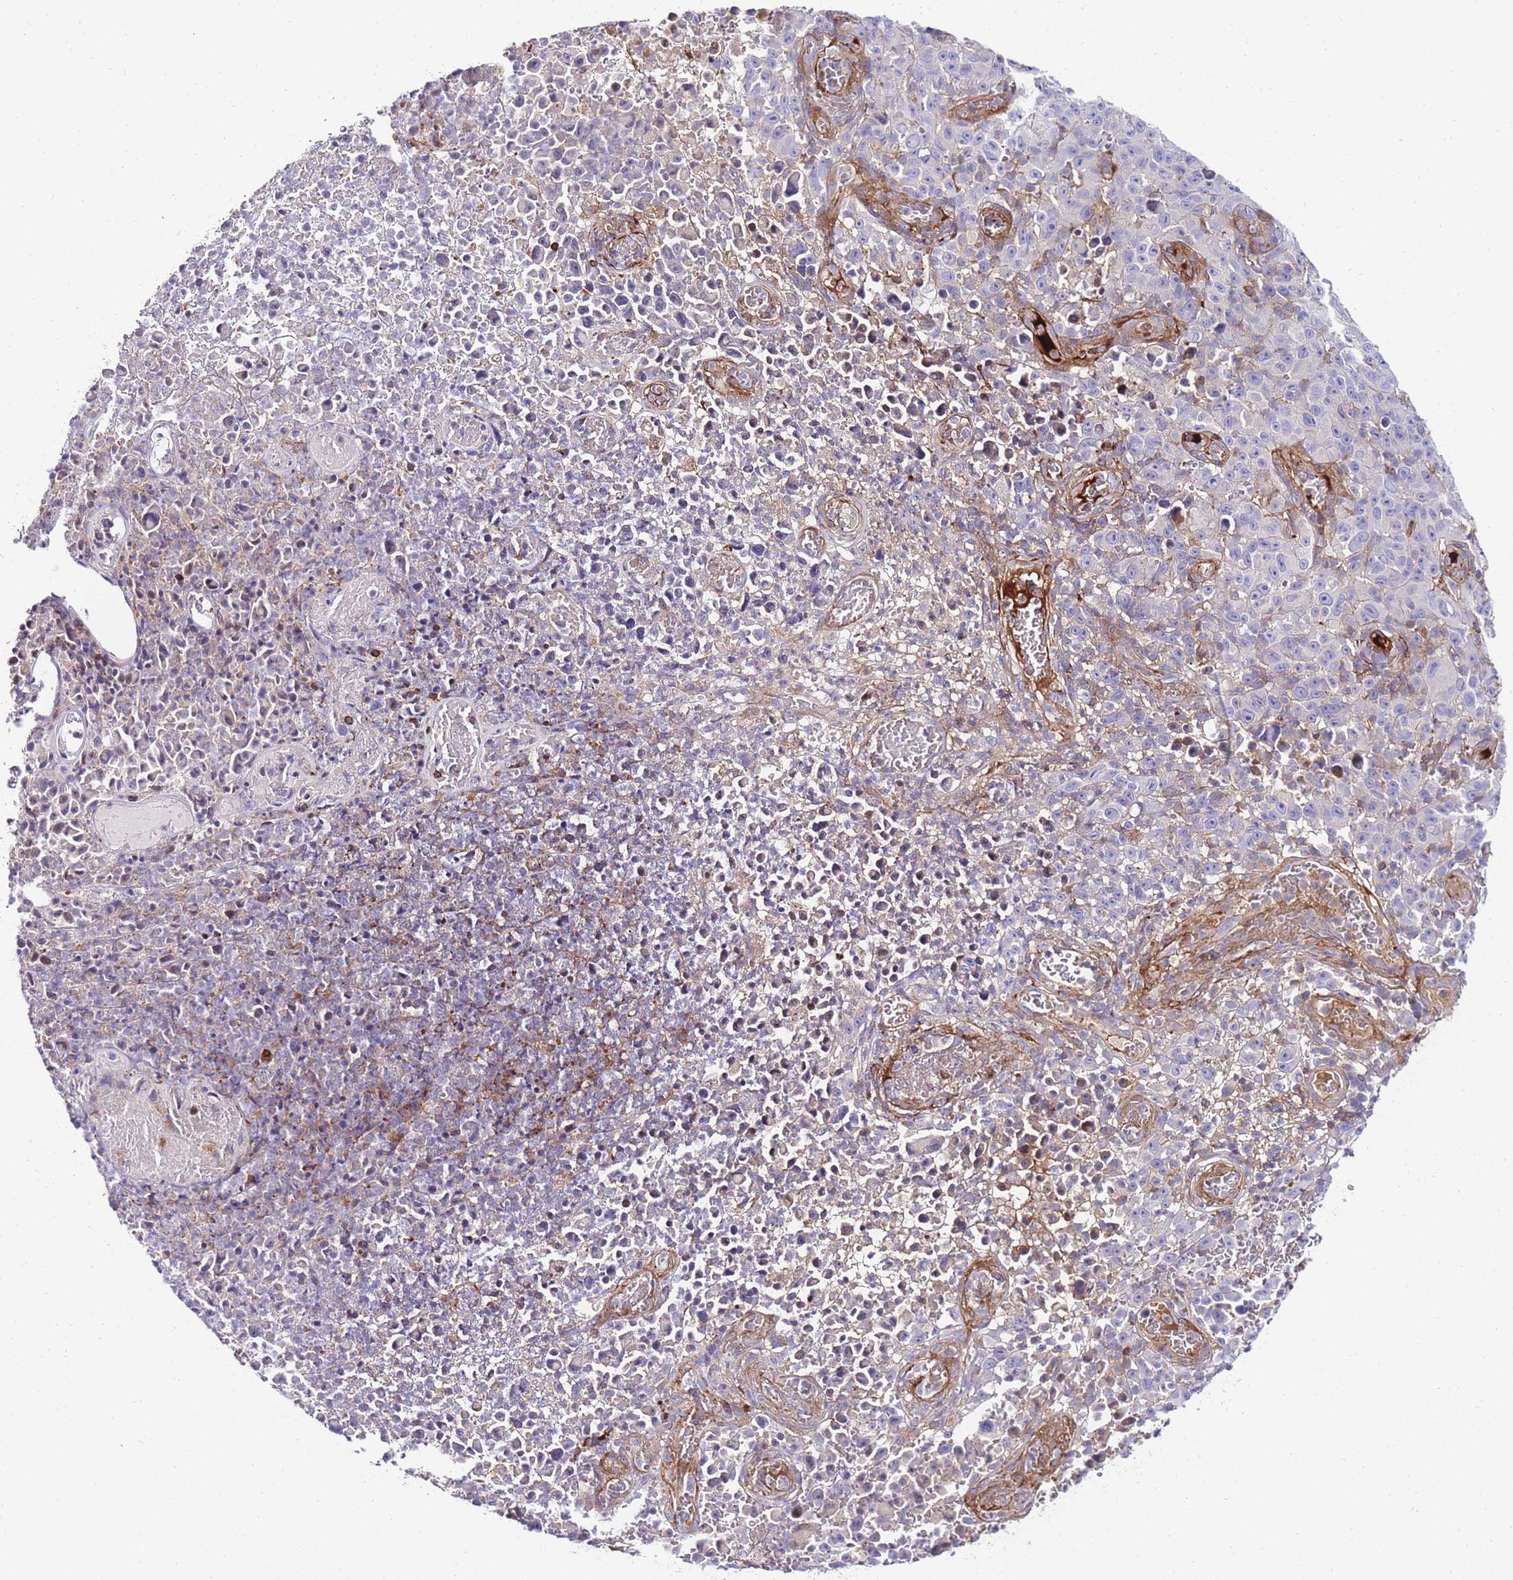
{"staining": {"intensity": "negative", "quantity": "none", "location": "none"}, "tissue": "melanoma", "cell_type": "Tumor cells", "image_type": "cancer", "snomed": [{"axis": "morphology", "description": "Malignant melanoma, NOS"}, {"axis": "topography", "description": "Skin"}], "caption": "The immunohistochemistry (IHC) photomicrograph has no significant staining in tumor cells of malignant melanoma tissue. The staining is performed using DAB (3,3'-diaminobenzidine) brown chromogen with nuclei counter-stained in using hematoxylin.", "gene": "FBN3", "patient": {"sex": "female", "age": 82}}